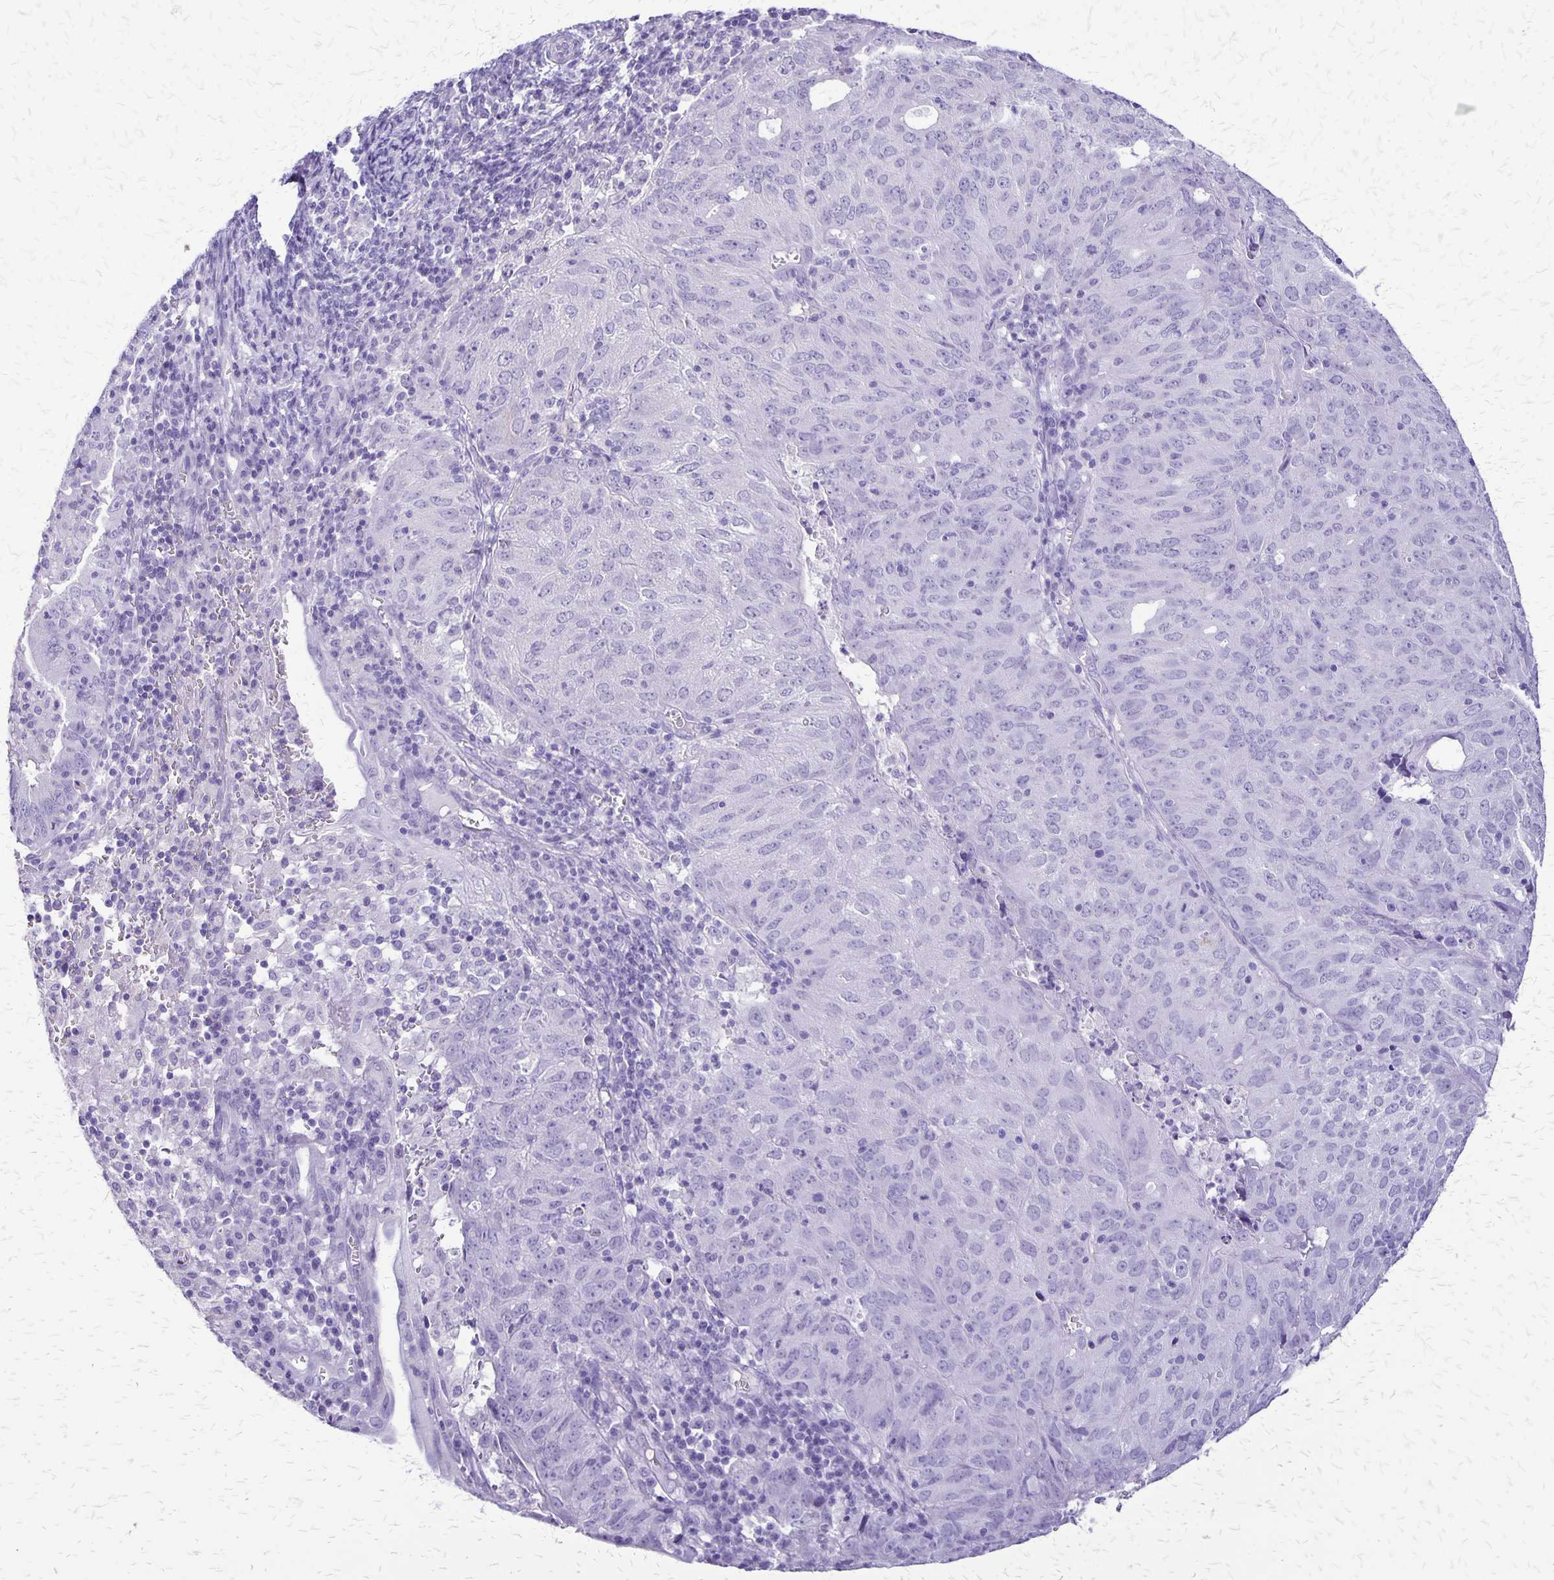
{"staining": {"intensity": "negative", "quantity": "none", "location": "none"}, "tissue": "cervical cancer", "cell_type": "Tumor cells", "image_type": "cancer", "snomed": [{"axis": "morphology", "description": "Adenocarcinoma, NOS"}, {"axis": "topography", "description": "Cervix"}], "caption": "There is no significant positivity in tumor cells of cervical cancer. (Stains: DAB (3,3'-diaminobenzidine) immunohistochemistry with hematoxylin counter stain, Microscopy: brightfield microscopy at high magnification).", "gene": "SLC13A2", "patient": {"sex": "female", "age": 56}}